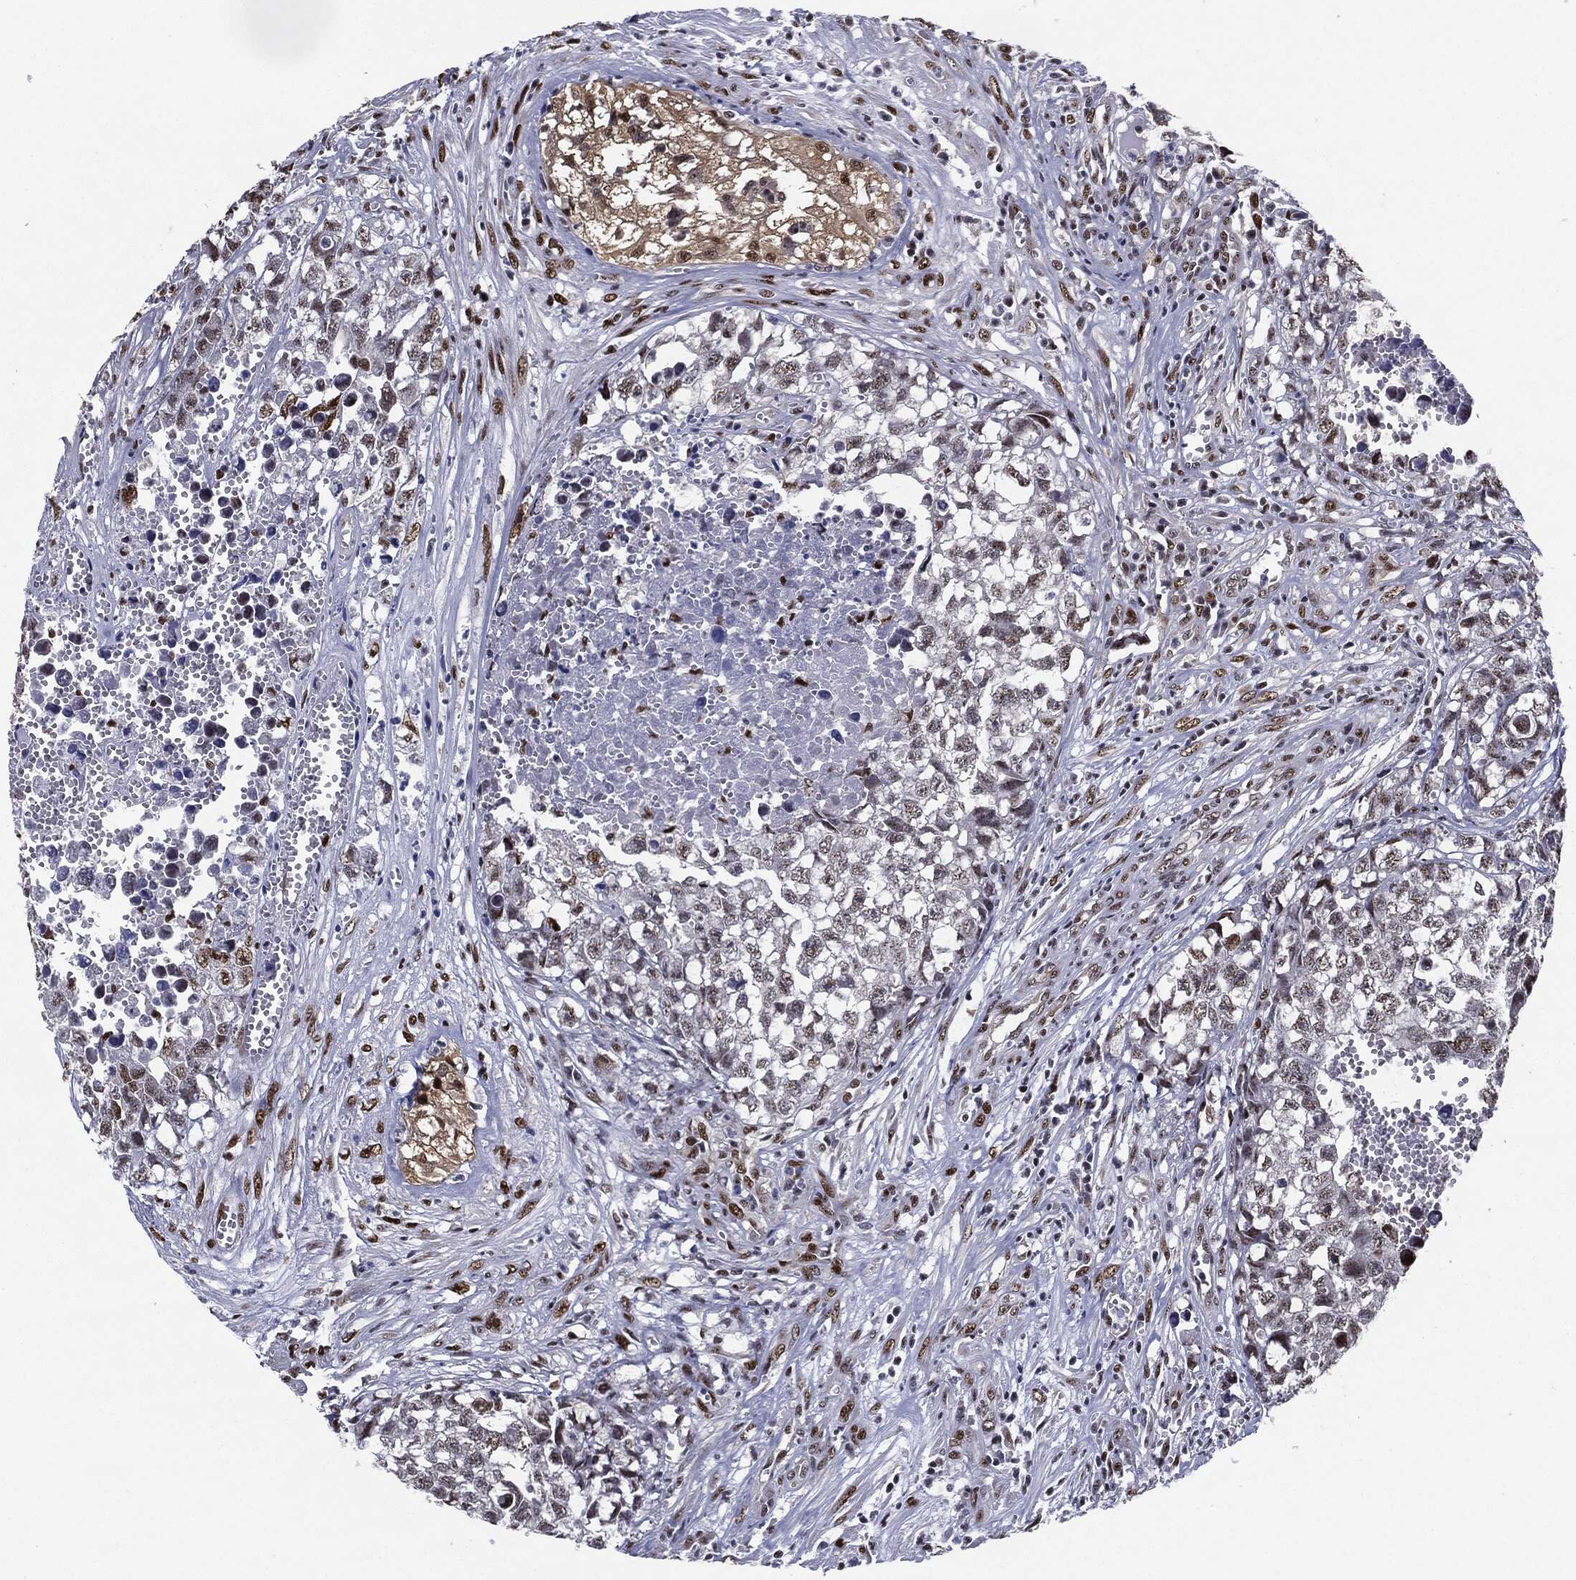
{"staining": {"intensity": "weak", "quantity": "<25%", "location": "nuclear"}, "tissue": "testis cancer", "cell_type": "Tumor cells", "image_type": "cancer", "snomed": [{"axis": "morphology", "description": "Seminoma, NOS"}, {"axis": "morphology", "description": "Carcinoma, Embryonal, NOS"}, {"axis": "topography", "description": "Testis"}], "caption": "Tumor cells show no significant protein staining in testis seminoma.", "gene": "JUN", "patient": {"sex": "male", "age": 22}}